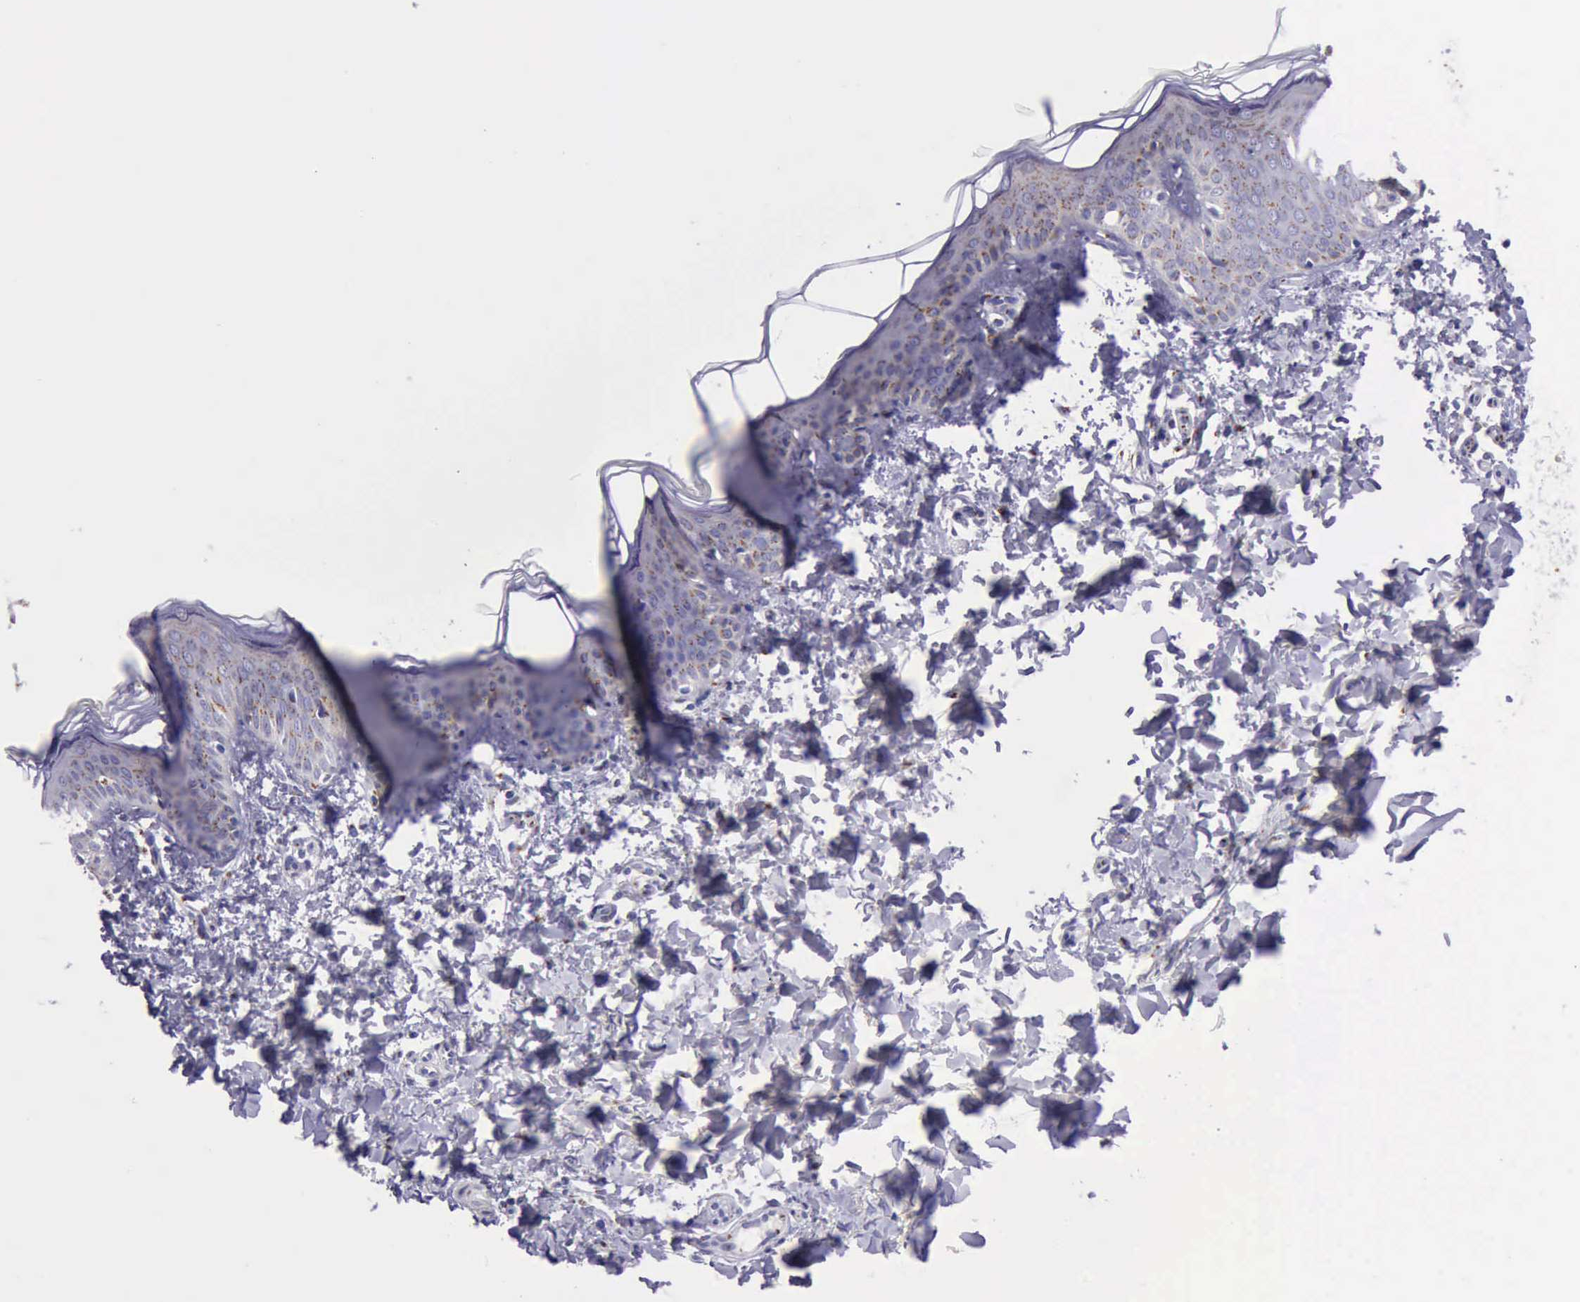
{"staining": {"intensity": "negative", "quantity": "none", "location": "none"}, "tissue": "skin", "cell_type": "Fibroblasts", "image_type": "normal", "snomed": [{"axis": "morphology", "description": "Normal tissue, NOS"}, {"axis": "topography", "description": "Skin"}], "caption": "Unremarkable skin was stained to show a protein in brown. There is no significant expression in fibroblasts. Brightfield microscopy of immunohistochemistry stained with DAB (3,3'-diaminobenzidine) (brown) and hematoxylin (blue), captured at high magnification.", "gene": "GOLGA5", "patient": {"sex": "female", "age": 4}}